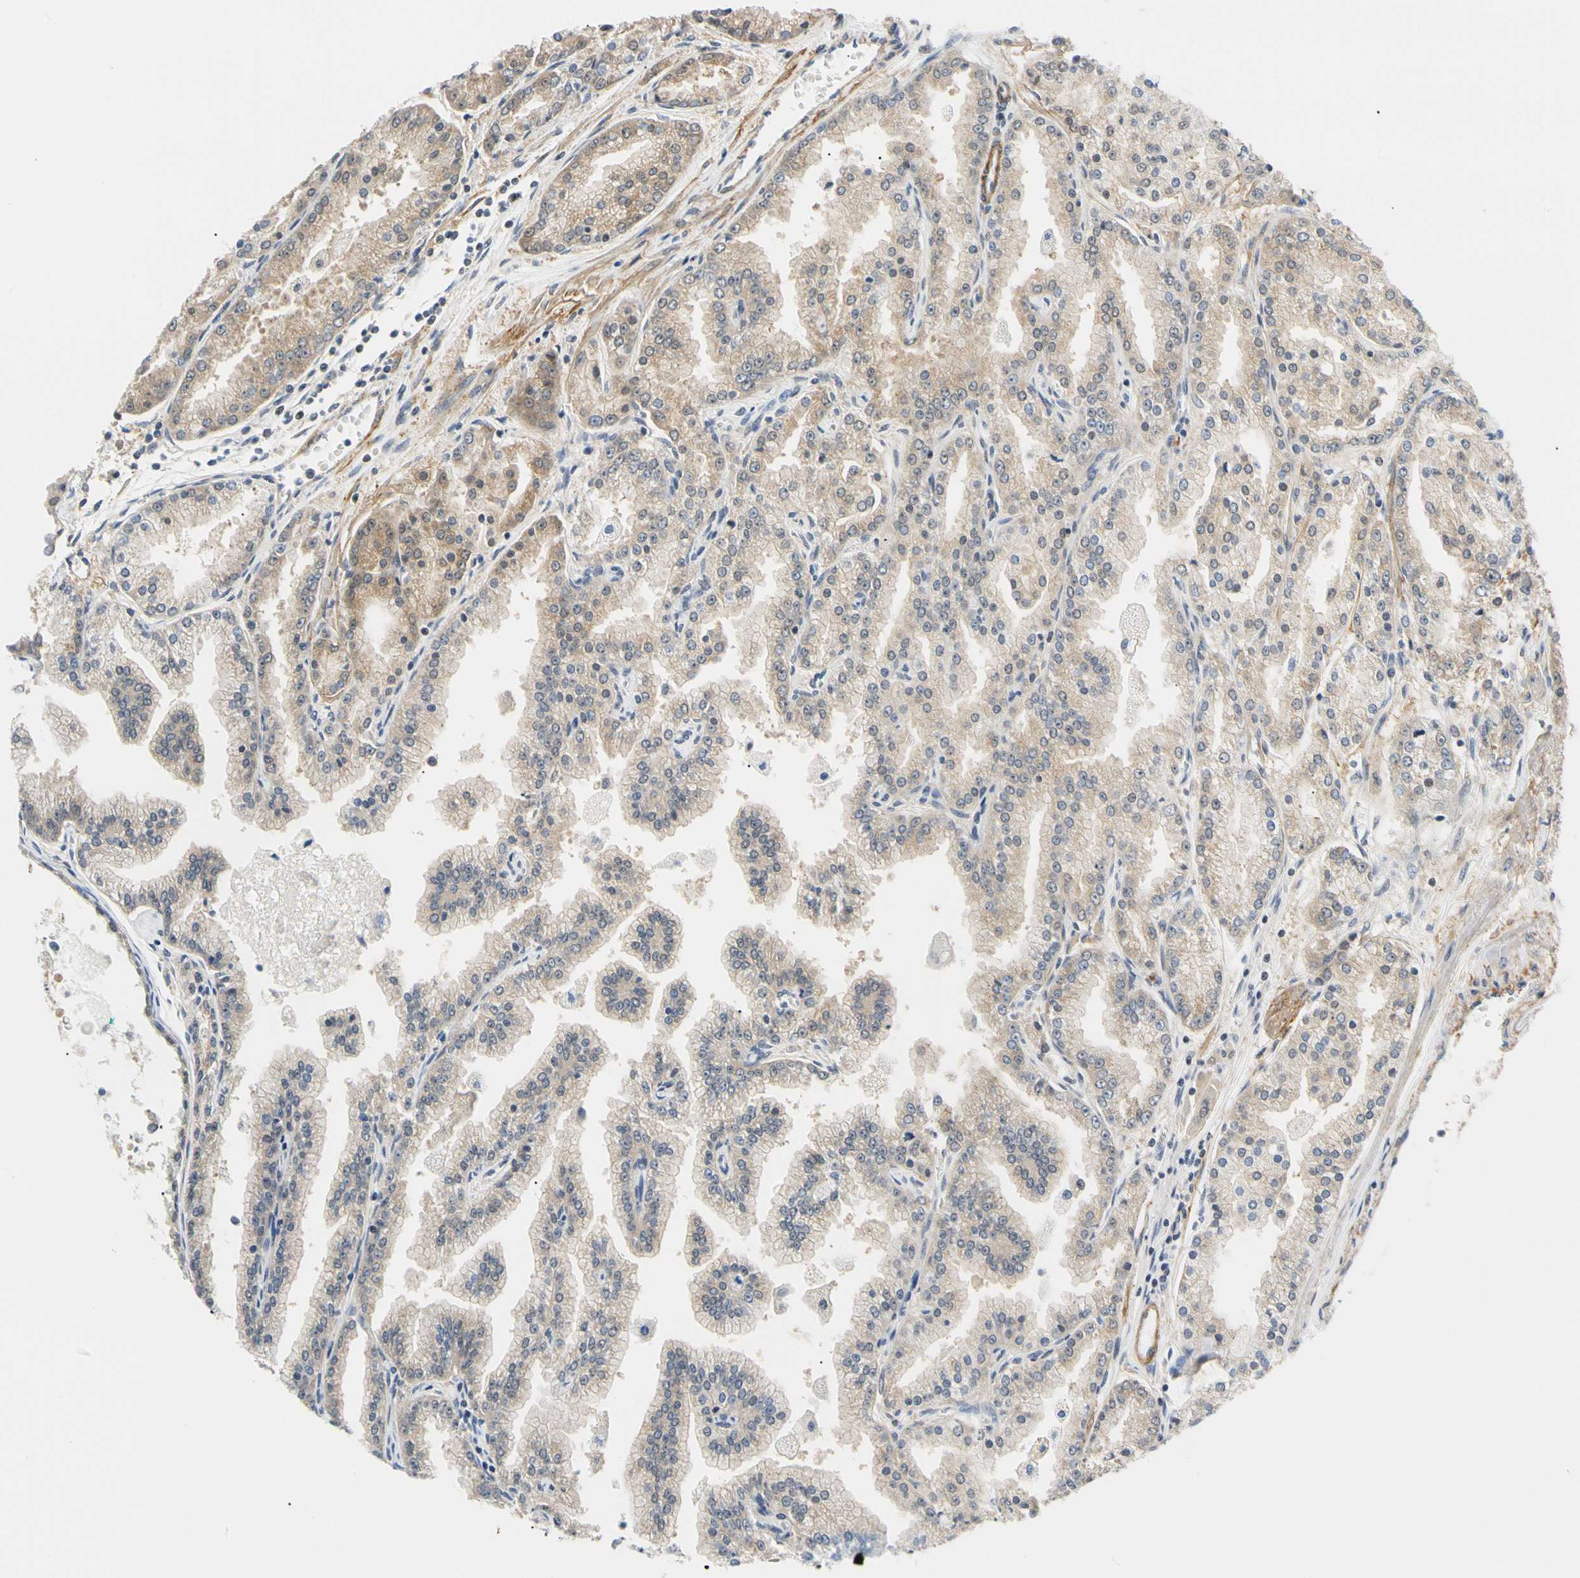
{"staining": {"intensity": "weak", "quantity": "25%-75%", "location": "cytoplasmic/membranous"}, "tissue": "prostate cancer", "cell_type": "Tumor cells", "image_type": "cancer", "snomed": [{"axis": "morphology", "description": "Adenocarcinoma, High grade"}, {"axis": "topography", "description": "Prostate"}], "caption": "Prostate cancer stained for a protein demonstrates weak cytoplasmic/membranous positivity in tumor cells.", "gene": "SEC23B", "patient": {"sex": "male", "age": 61}}